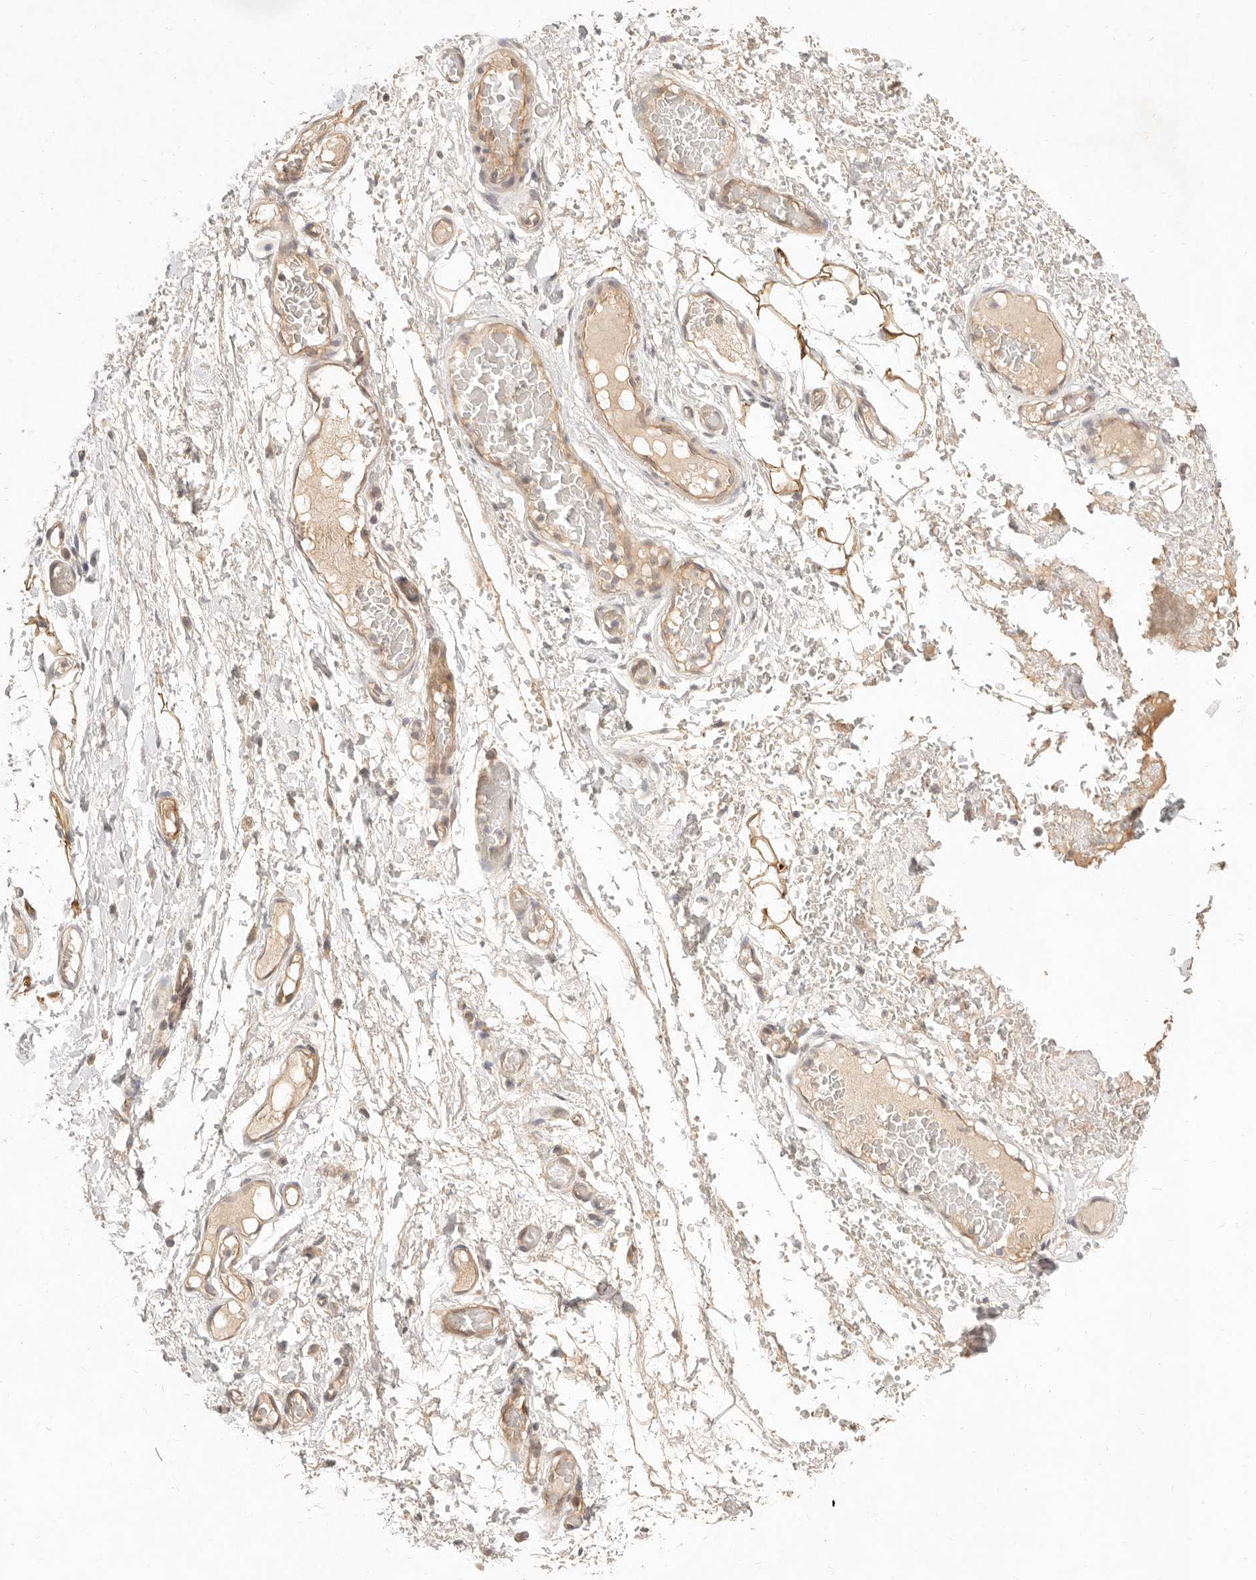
{"staining": {"intensity": "negative", "quantity": "none", "location": "none"}, "tissue": "adipose tissue", "cell_type": "Adipocytes", "image_type": "normal", "snomed": [{"axis": "morphology", "description": "Normal tissue, NOS"}, {"axis": "morphology", "description": "Adenocarcinoma, NOS"}, {"axis": "topography", "description": "Esophagus"}], "caption": "An image of adipose tissue stained for a protein shows no brown staining in adipocytes.", "gene": "MEP1A", "patient": {"sex": "male", "age": 62}}